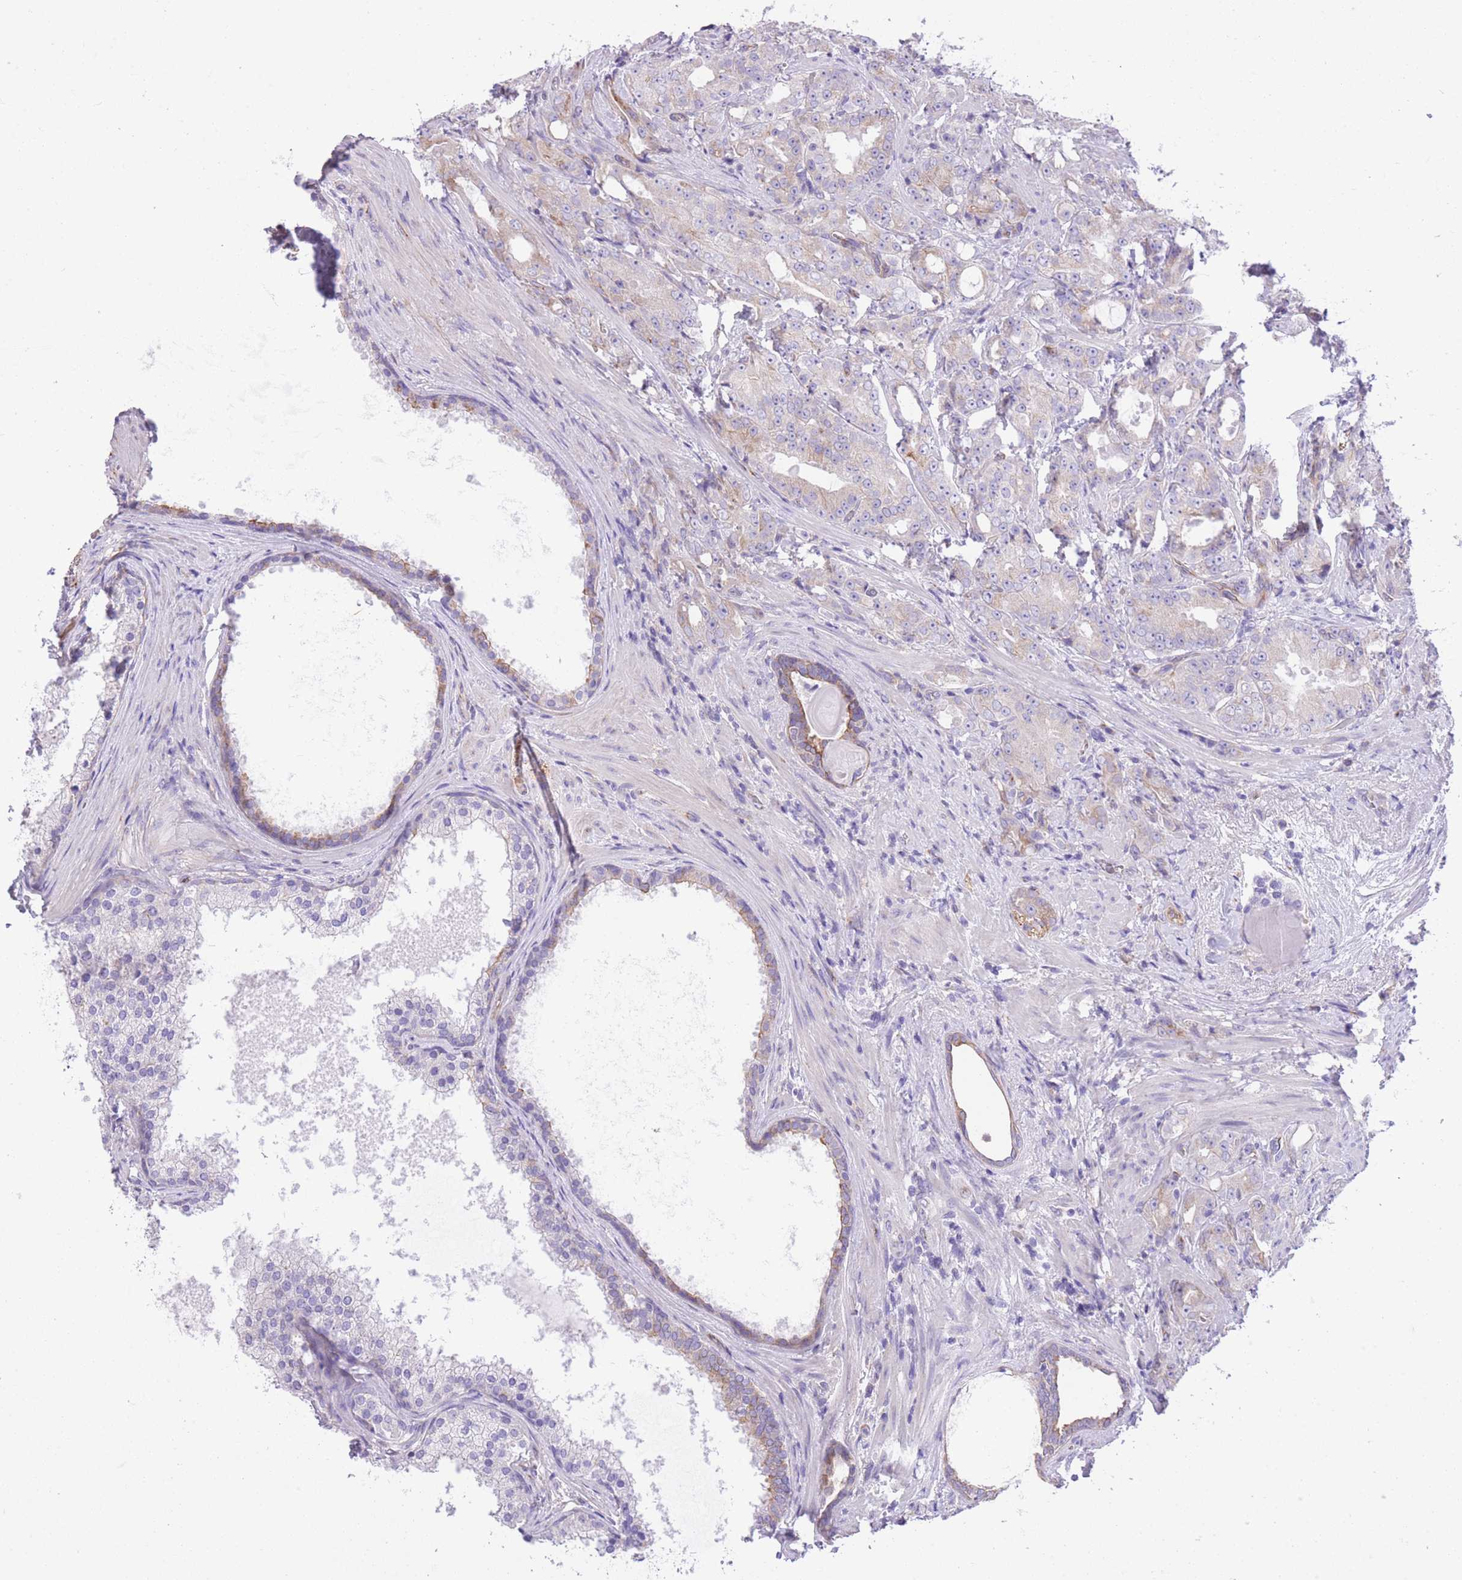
{"staining": {"intensity": "weak", "quantity": "<25%", "location": "cytoplasmic/membranous"}, "tissue": "prostate cancer", "cell_type": "Tumor cells", "image_type": "cancer", "snomed": [{"axis": "morphology", "description": "Adenocarcinoma, High grade"}, {"axis": "topography", "description": "Prostate"}], "caption": "This is an immunohistochemistry (IHC) image of prostate cancer (high-grade adenocarcinoma). There is no staining in tumor cells.", "gene": "RHOU", "patient": {"sex": "male", "age": 69}}